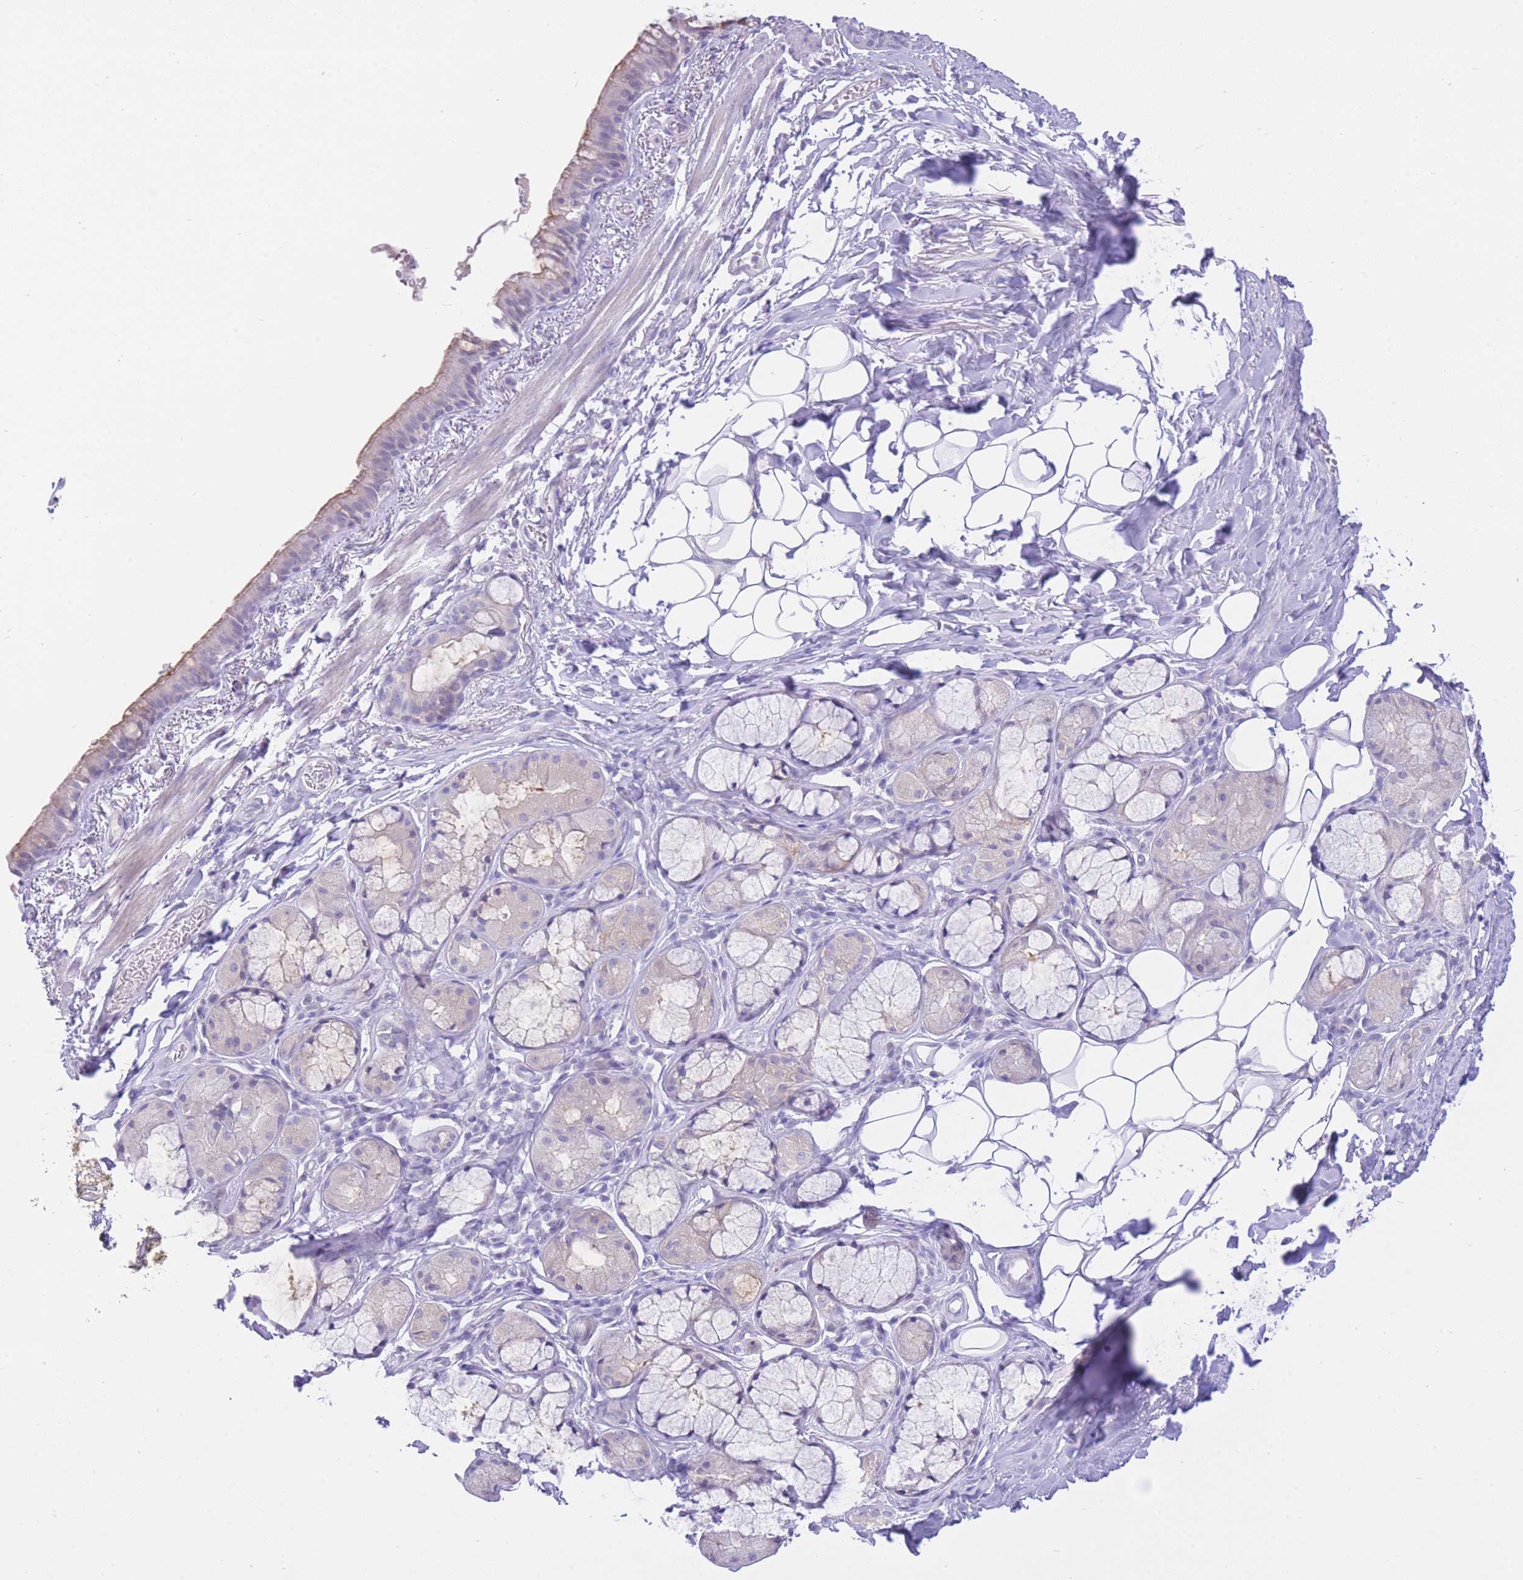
{"staining": {"intensity": "weak", "quantity": "25%-75%", "location": "cytoplasmic/membranous"}, "tissue": "bronchus", "cell_type": "Respiratory epithelial cells", "image_type": "normal", "snomed": [{"axis": "morphology", "description": "Normal tissue, NOS"}, {"axis": "topography", "description": "Cartilage tissue"}], "caption": "Respiratory epithelial cells exhibit low levels of weak cytoplasmic/membranous staining in approximately 25%-75% of cells in unremarkable human bronchus. The protein is shown in brown color, while the nuclei are stained blue.", "gene": "ZNF212", "patient": {"sex": "male", "age": 63}}